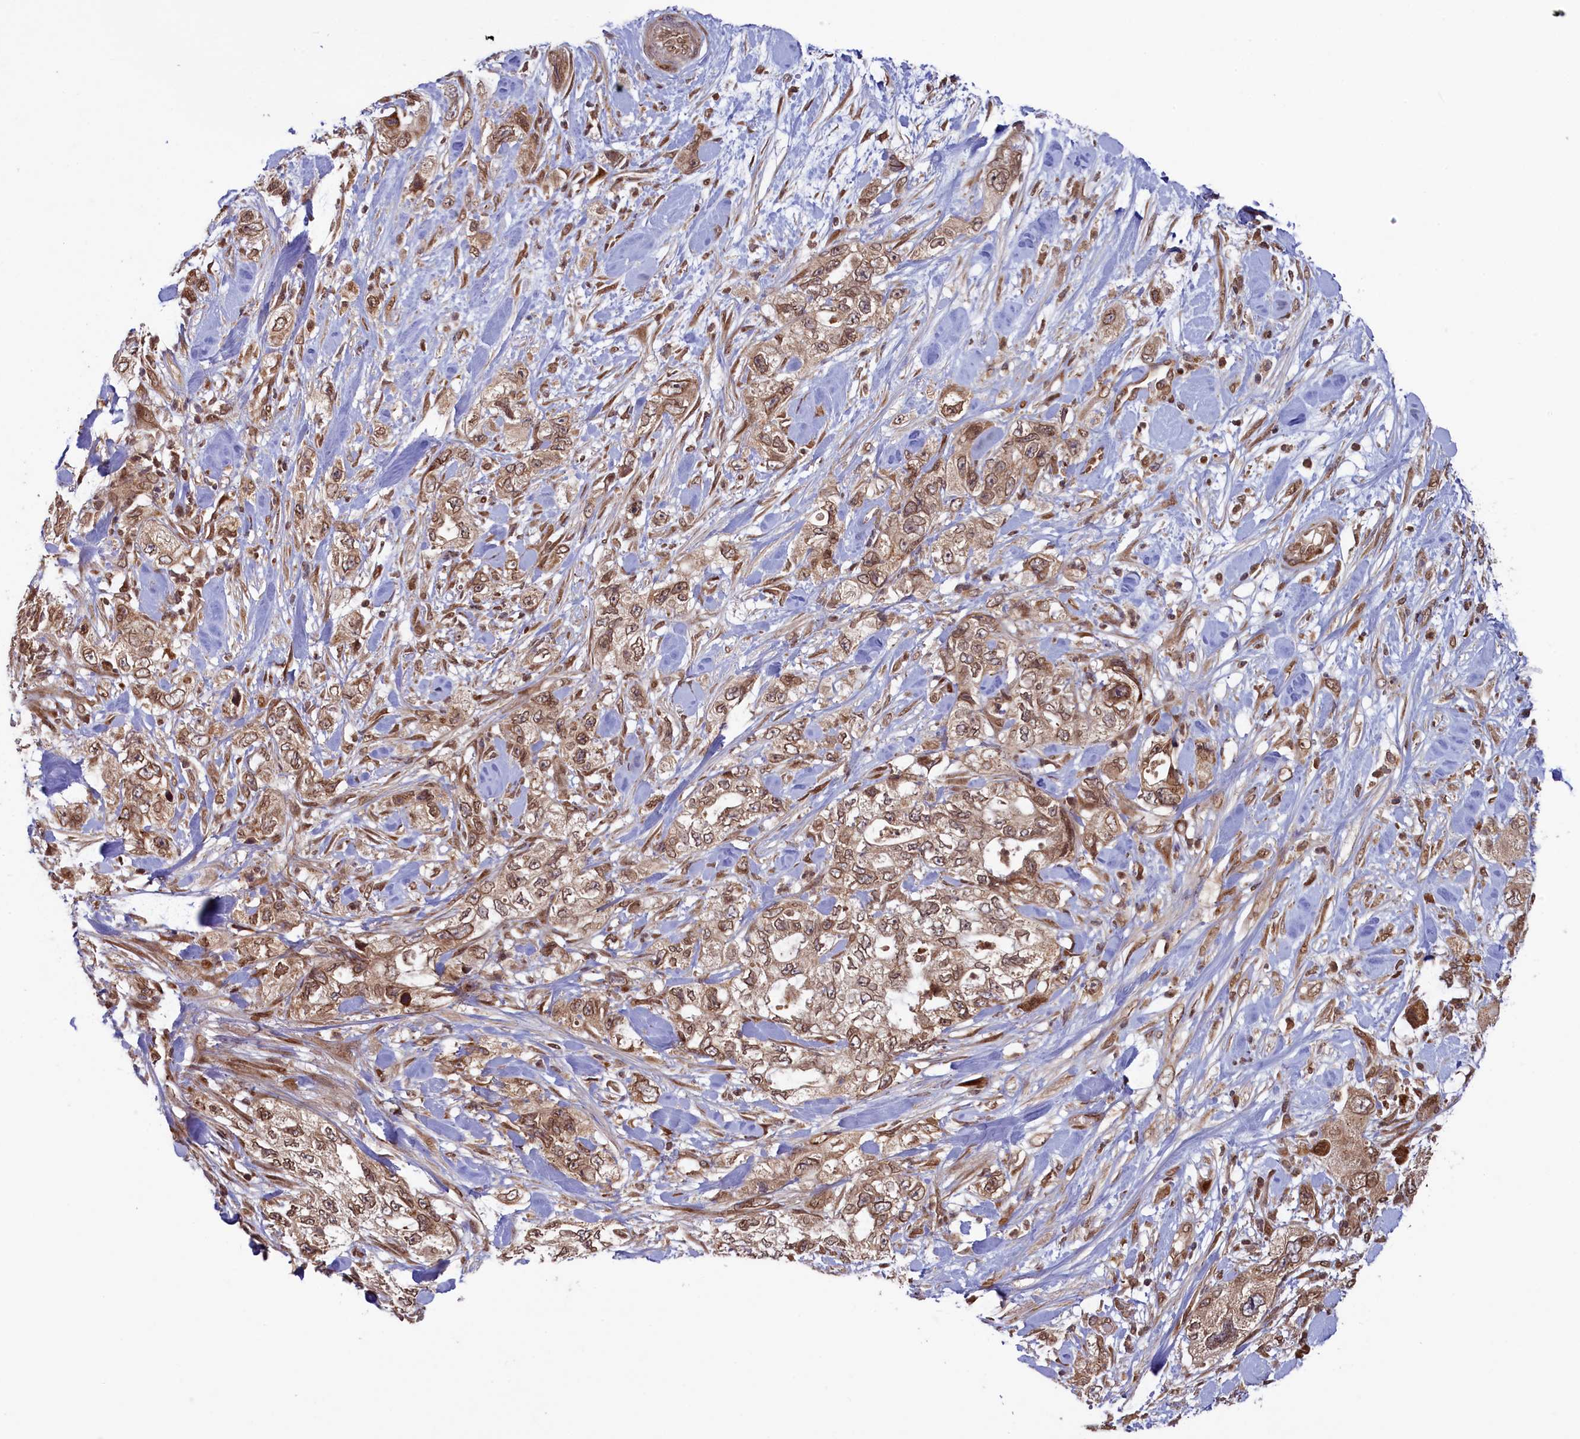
{"staining": {"intensity": "moderate", "quantity": ">75%", "location": "nuclear"}, "tissue": "pancreatic cancer", "cell_type": "Tumor cells", "image_type": "cancer", "snomed": [{"axis": "morphology", "description": "Adenocarcinoma, NOS"}, {"axis": "topography", "description": "Pancreas"}], "caption": "A brown stain highlights moderate nuclear positivity of a protein in pancreatic adenocarcinoma tumor cells.", "gene": "NAE1", "patient": {"sex": "female", "age": 73}}